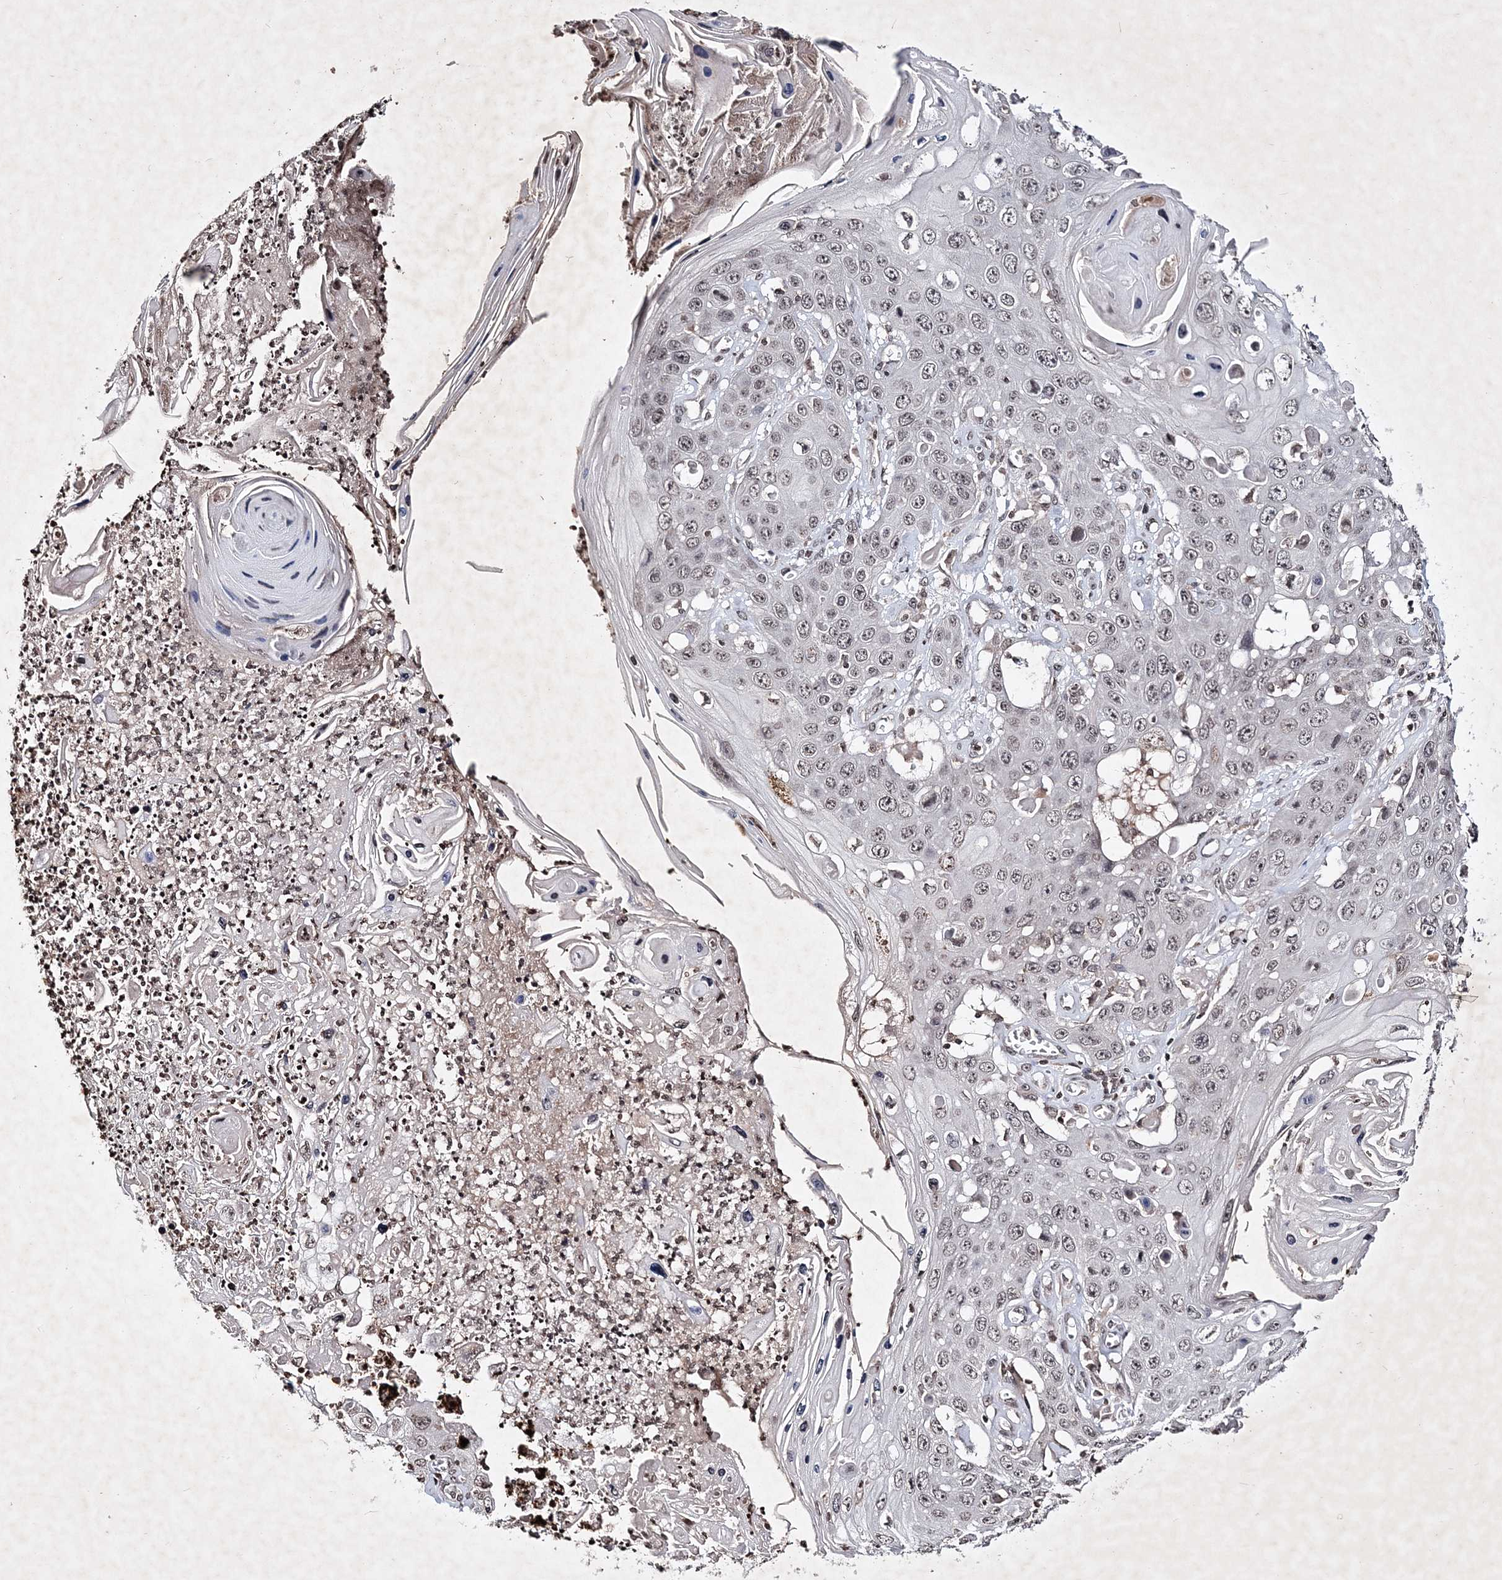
{"staining": {"intensity": "weak", "quantity": ">75%", "location": "nuclear"}, "tissue": "skin cancer", "cell_type": "Tumor cells", "image_type": "cancer", "snomed": [{"axis": "morphology", "description": "Squamous cell carcinoma, NOS"}, {"axis": "topography", "description": "Skin"}], "caption": "Skin cancer stained for a protein shows weak nuclear positivity in tumor cells.", "gene": "SOWAHB", "patient": {"sex": "male", "age": 55}}